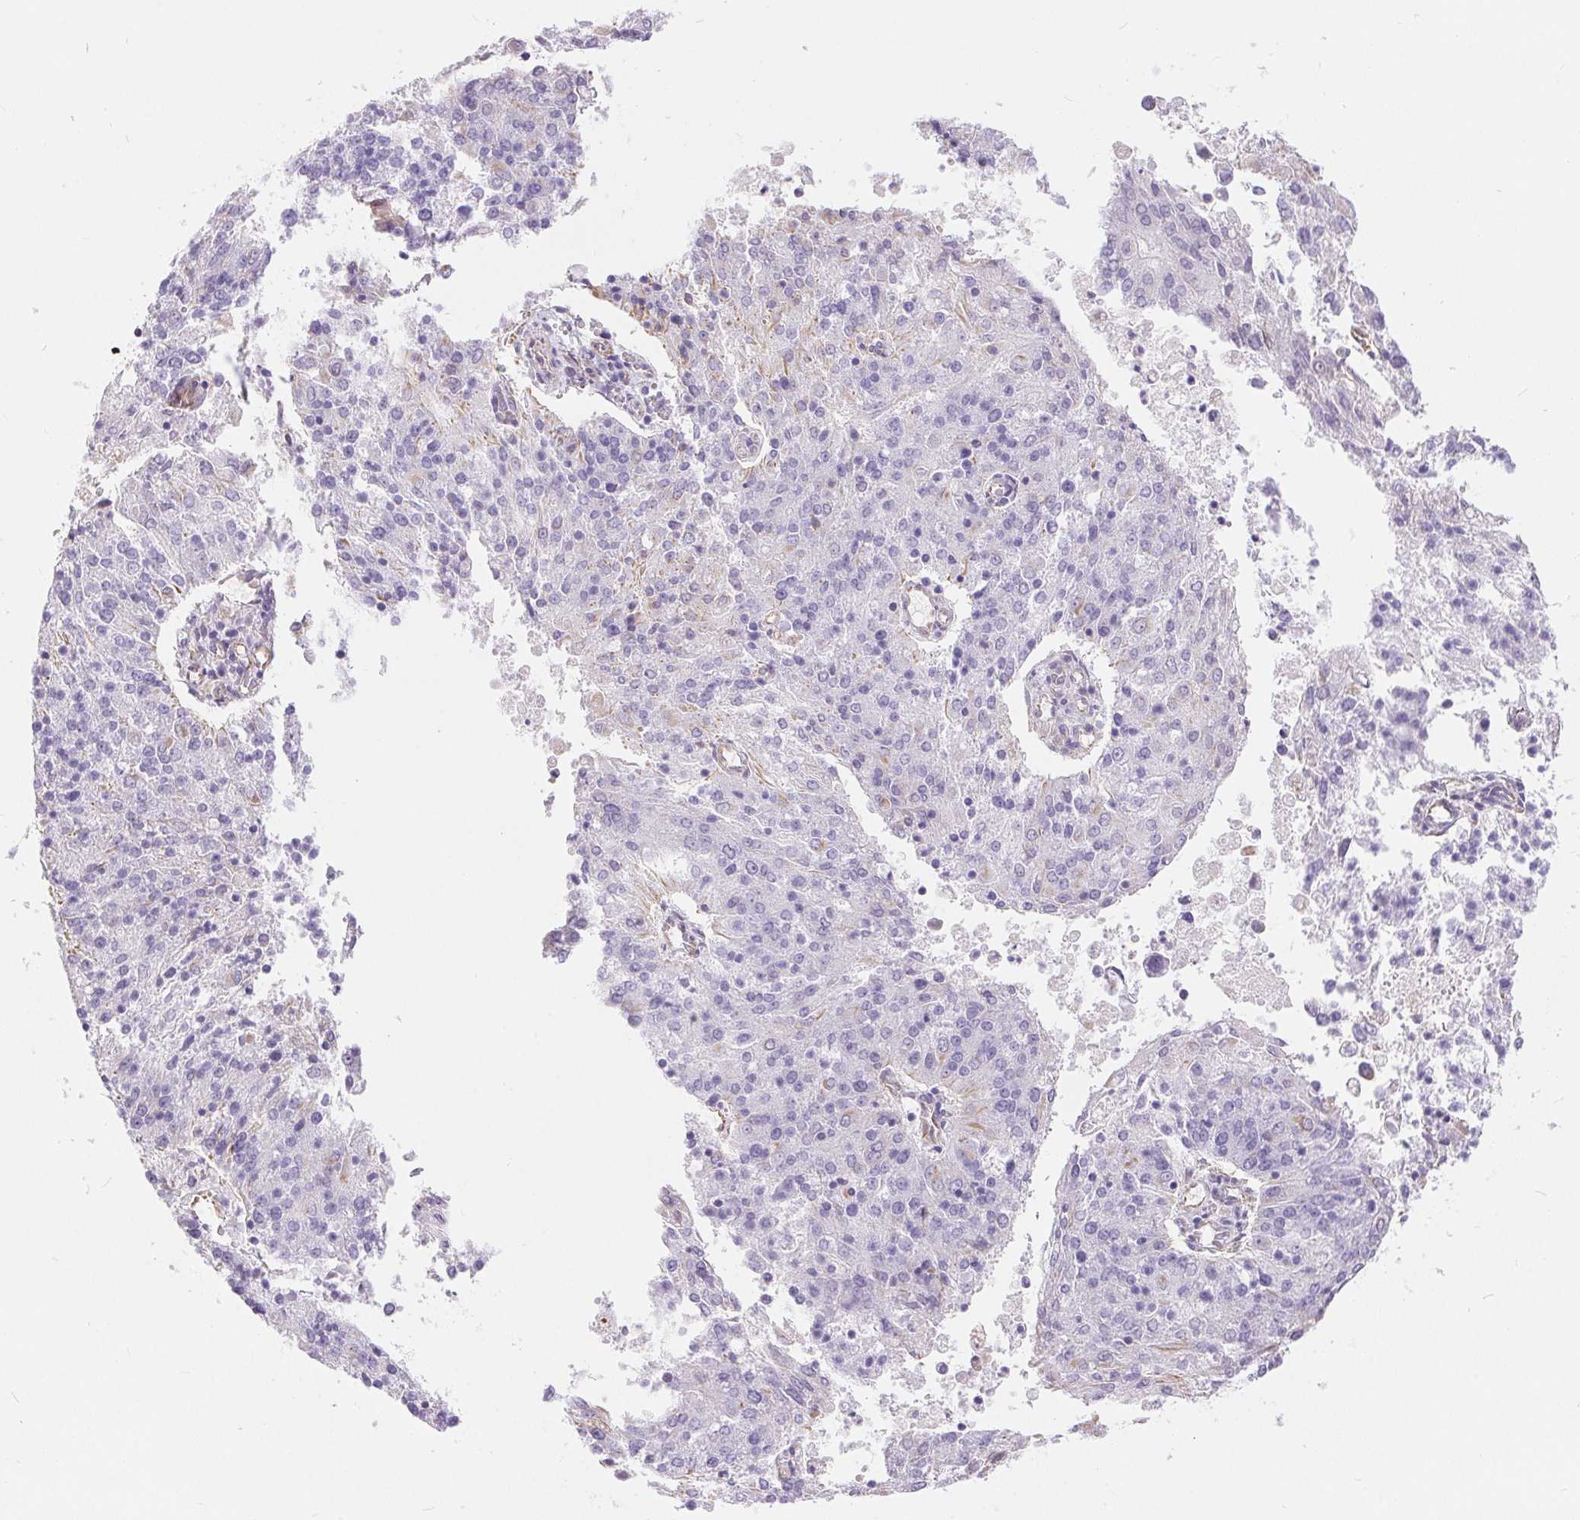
{"staining": {"intensity": "negative", "quantity": "none", "location": "none"}, "tissue": "endometrial cancer", "cell_type": "Tumor cells", "image_type": "cancer", "snomed": [{"axis": "morphology", "description": "Adenocarcinoma, NOS"}, {"axis": "topography", "description": "Endometrium"}], "caption": "A histopathology image of human endometrial cancer is negative for staining in tumor cells.", "gene": "GFAP", "patient": {"sex": "female", "age": 82}}